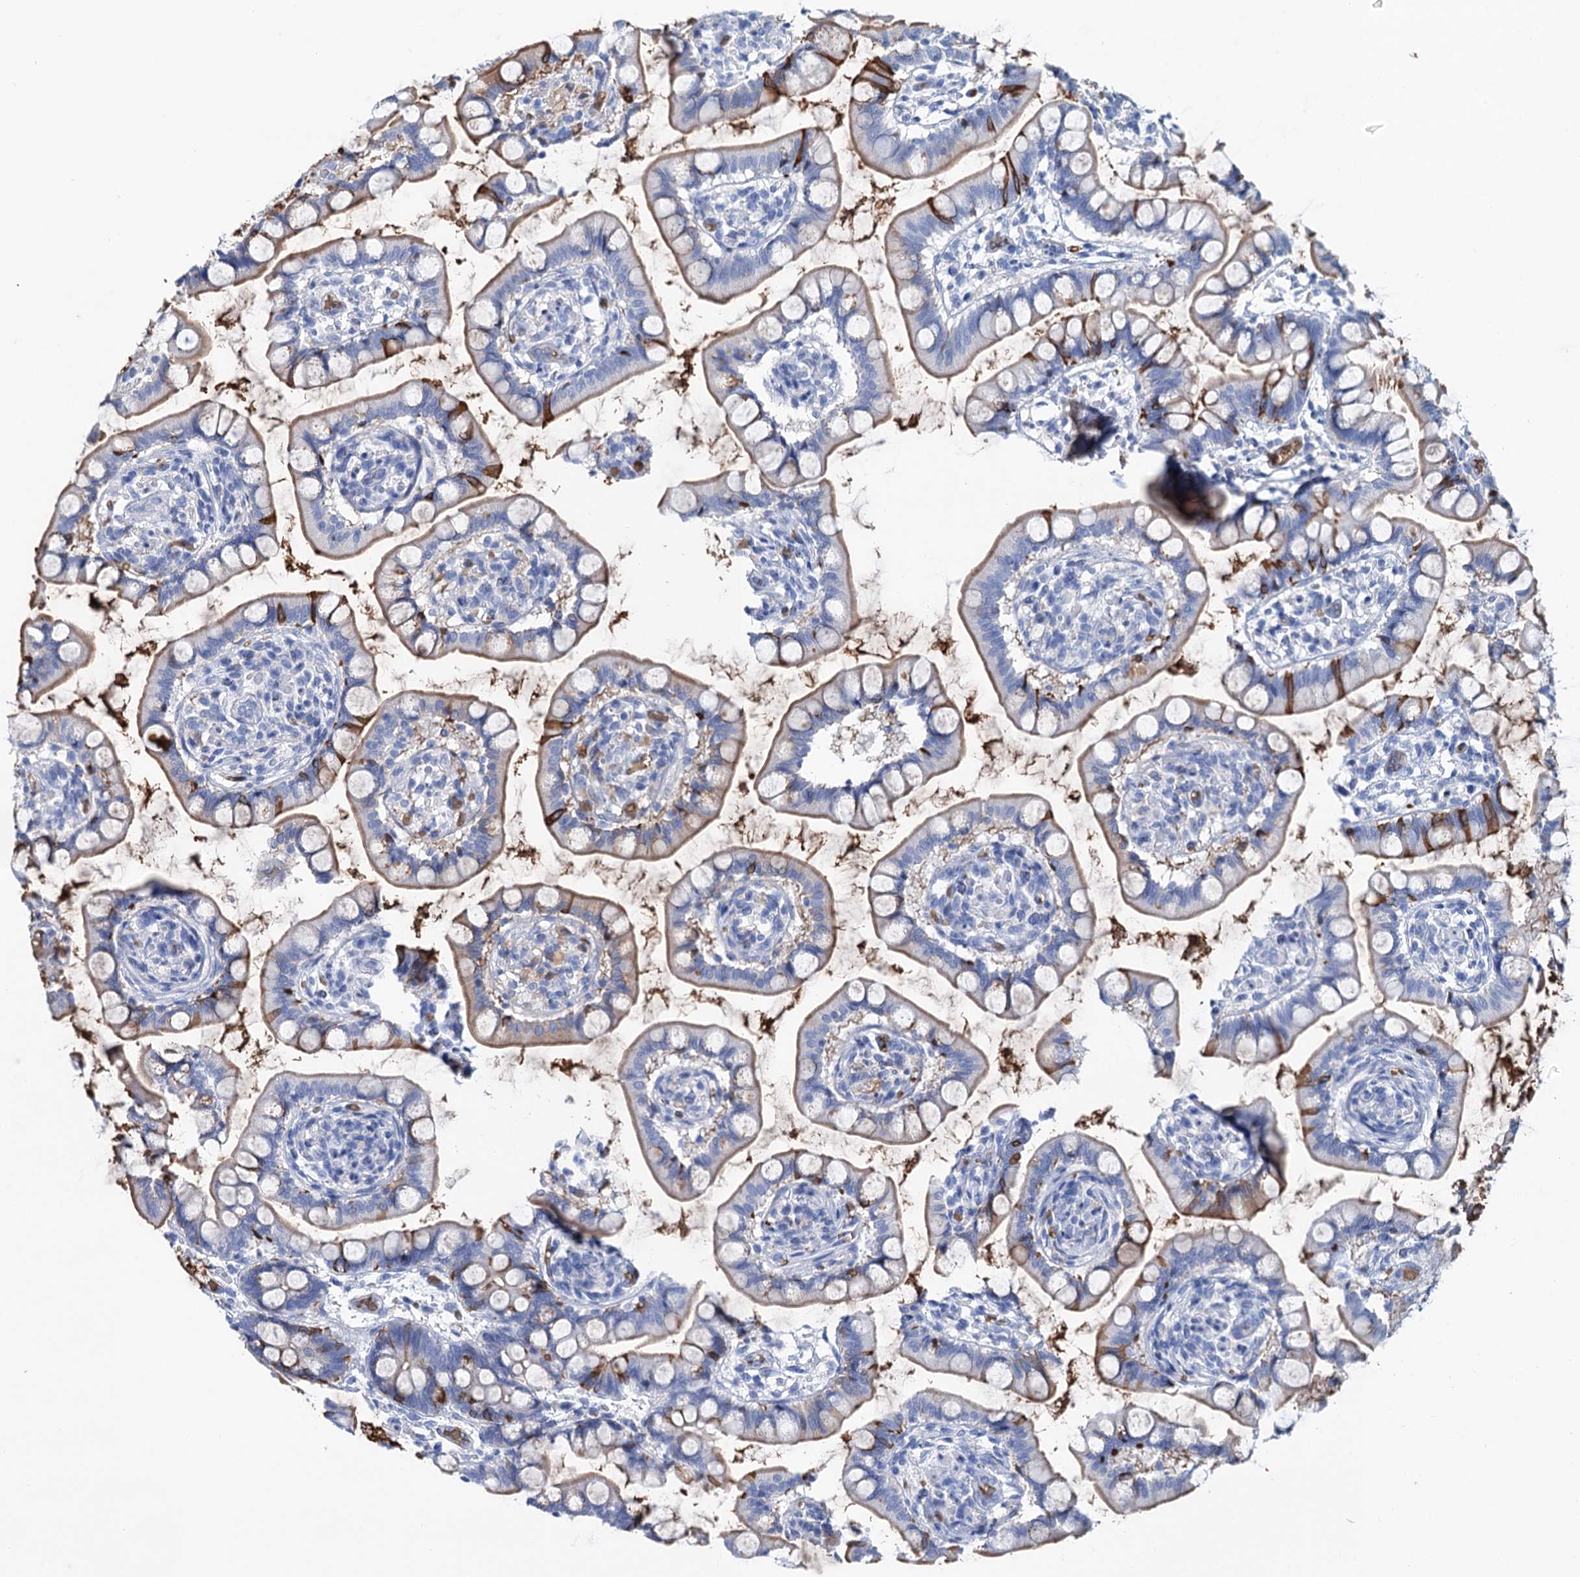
{"staining": {"intensity": "moderate", "quantity": "25%-75%", "location": "cytoplasmic/membranous"}, "tissue": "small intestine", "cell_type": "Glandular cells", "image_type": "normal", "snomed": [{"axis": "morphology", "description": "Normal tissue, NOS"}, {"axis": "topography", "description": "Small intestine"}], "caption": "This micrograph demonstrates normal small intestine stained with immunohistochemistry (IHC) to label a protein in brown. The cytoplasmic/membranous of glandular cells show moderate positivity for the protein. Nuclei are counter-stained blue.", "gene": "RPUSD3", "patient": {"sex": "male", "age": 52}}